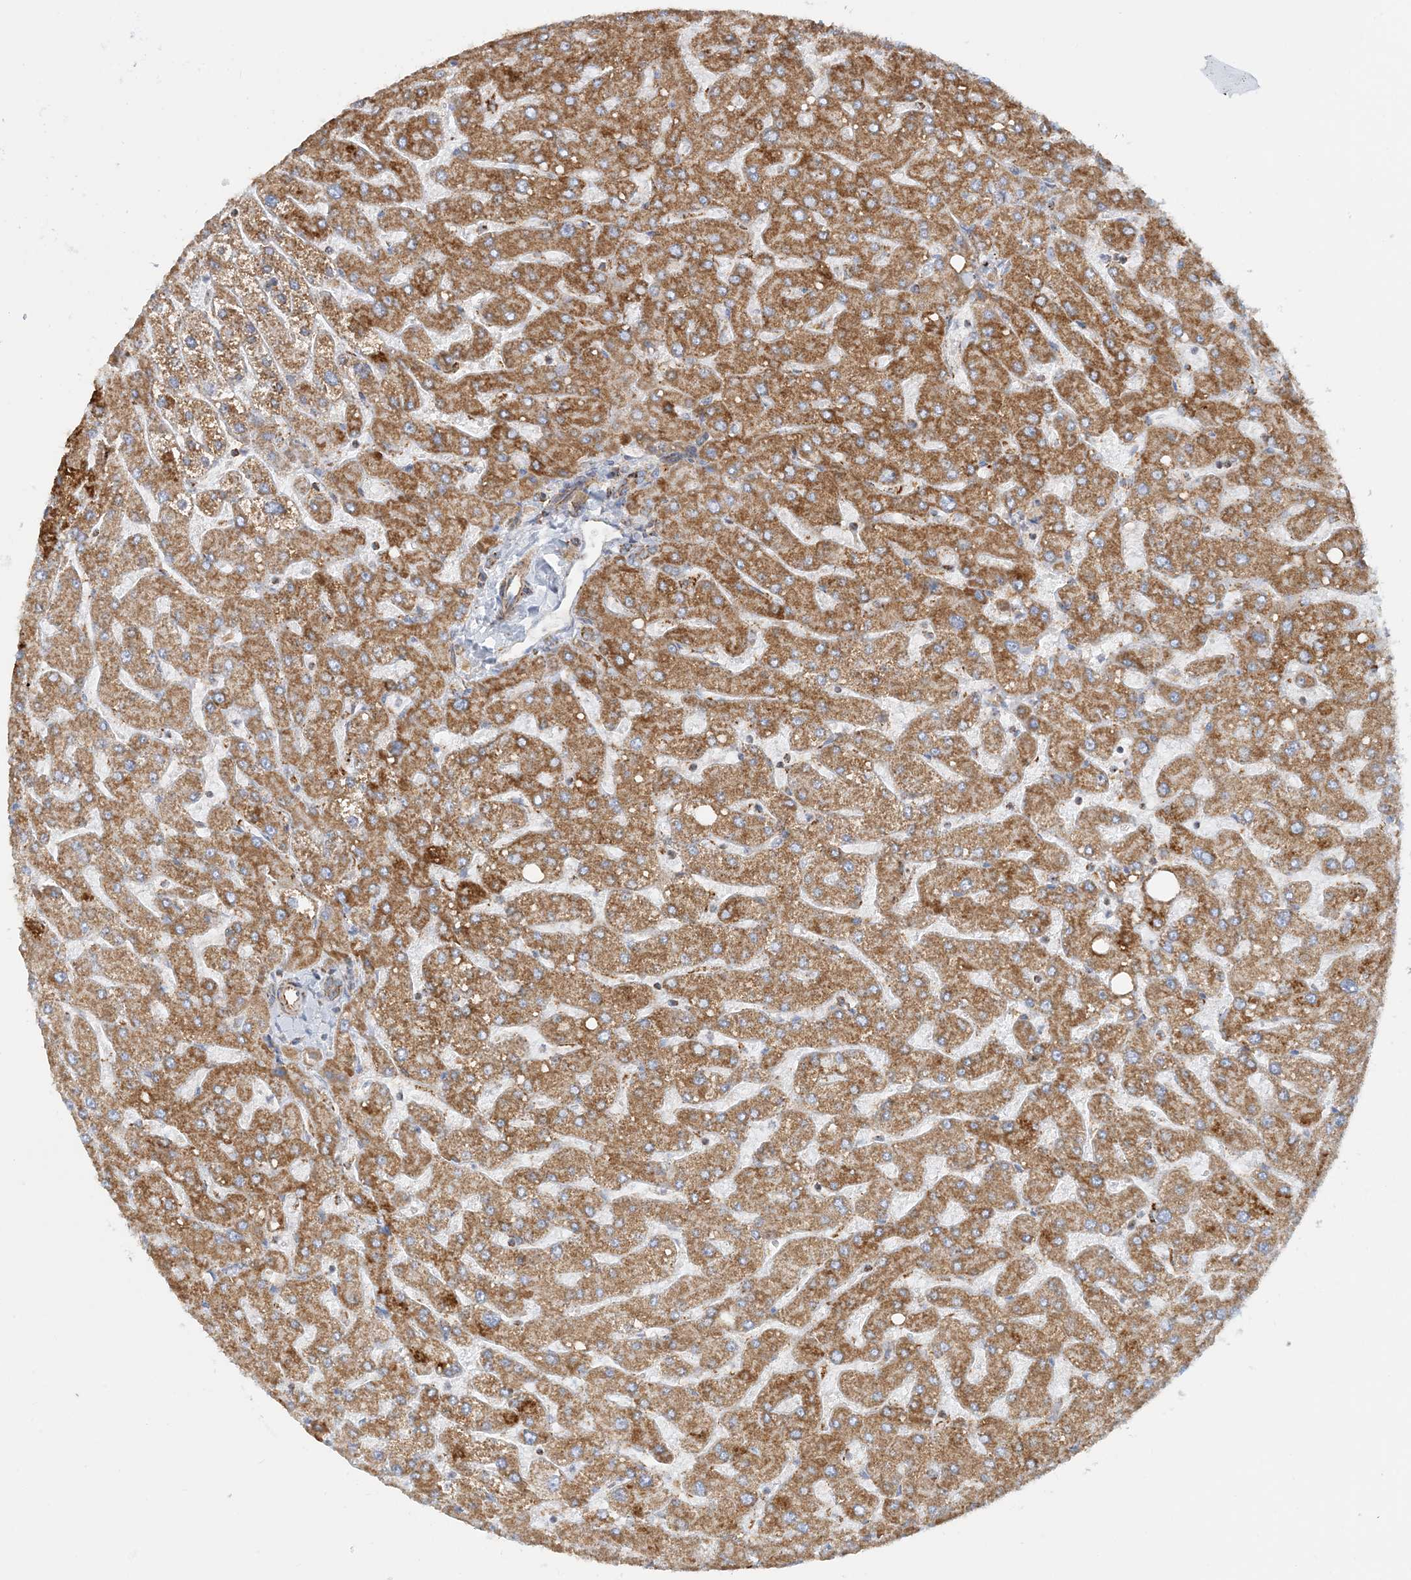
{"staining": {"intensity": "moderate", "quantity": ">75%", "location": "cytoplasmic/membranous"}, "tissue": "liver", "cell_type": "Cholangiocytes", "image_type": "normal", "snomed": [{"axis": "morphology", "description": "Normal tissue, NOS"}, {"axis": "topography", "description": "Liver"}], "caption": "Moderate cytoplasmic/membranous staining for a protein is identified in approximately >75% of cholangiocytes of unremarkable liver using immunohistochemistry.", "gene": "COA3", "patient": {"sex": "male", "age": 55}}